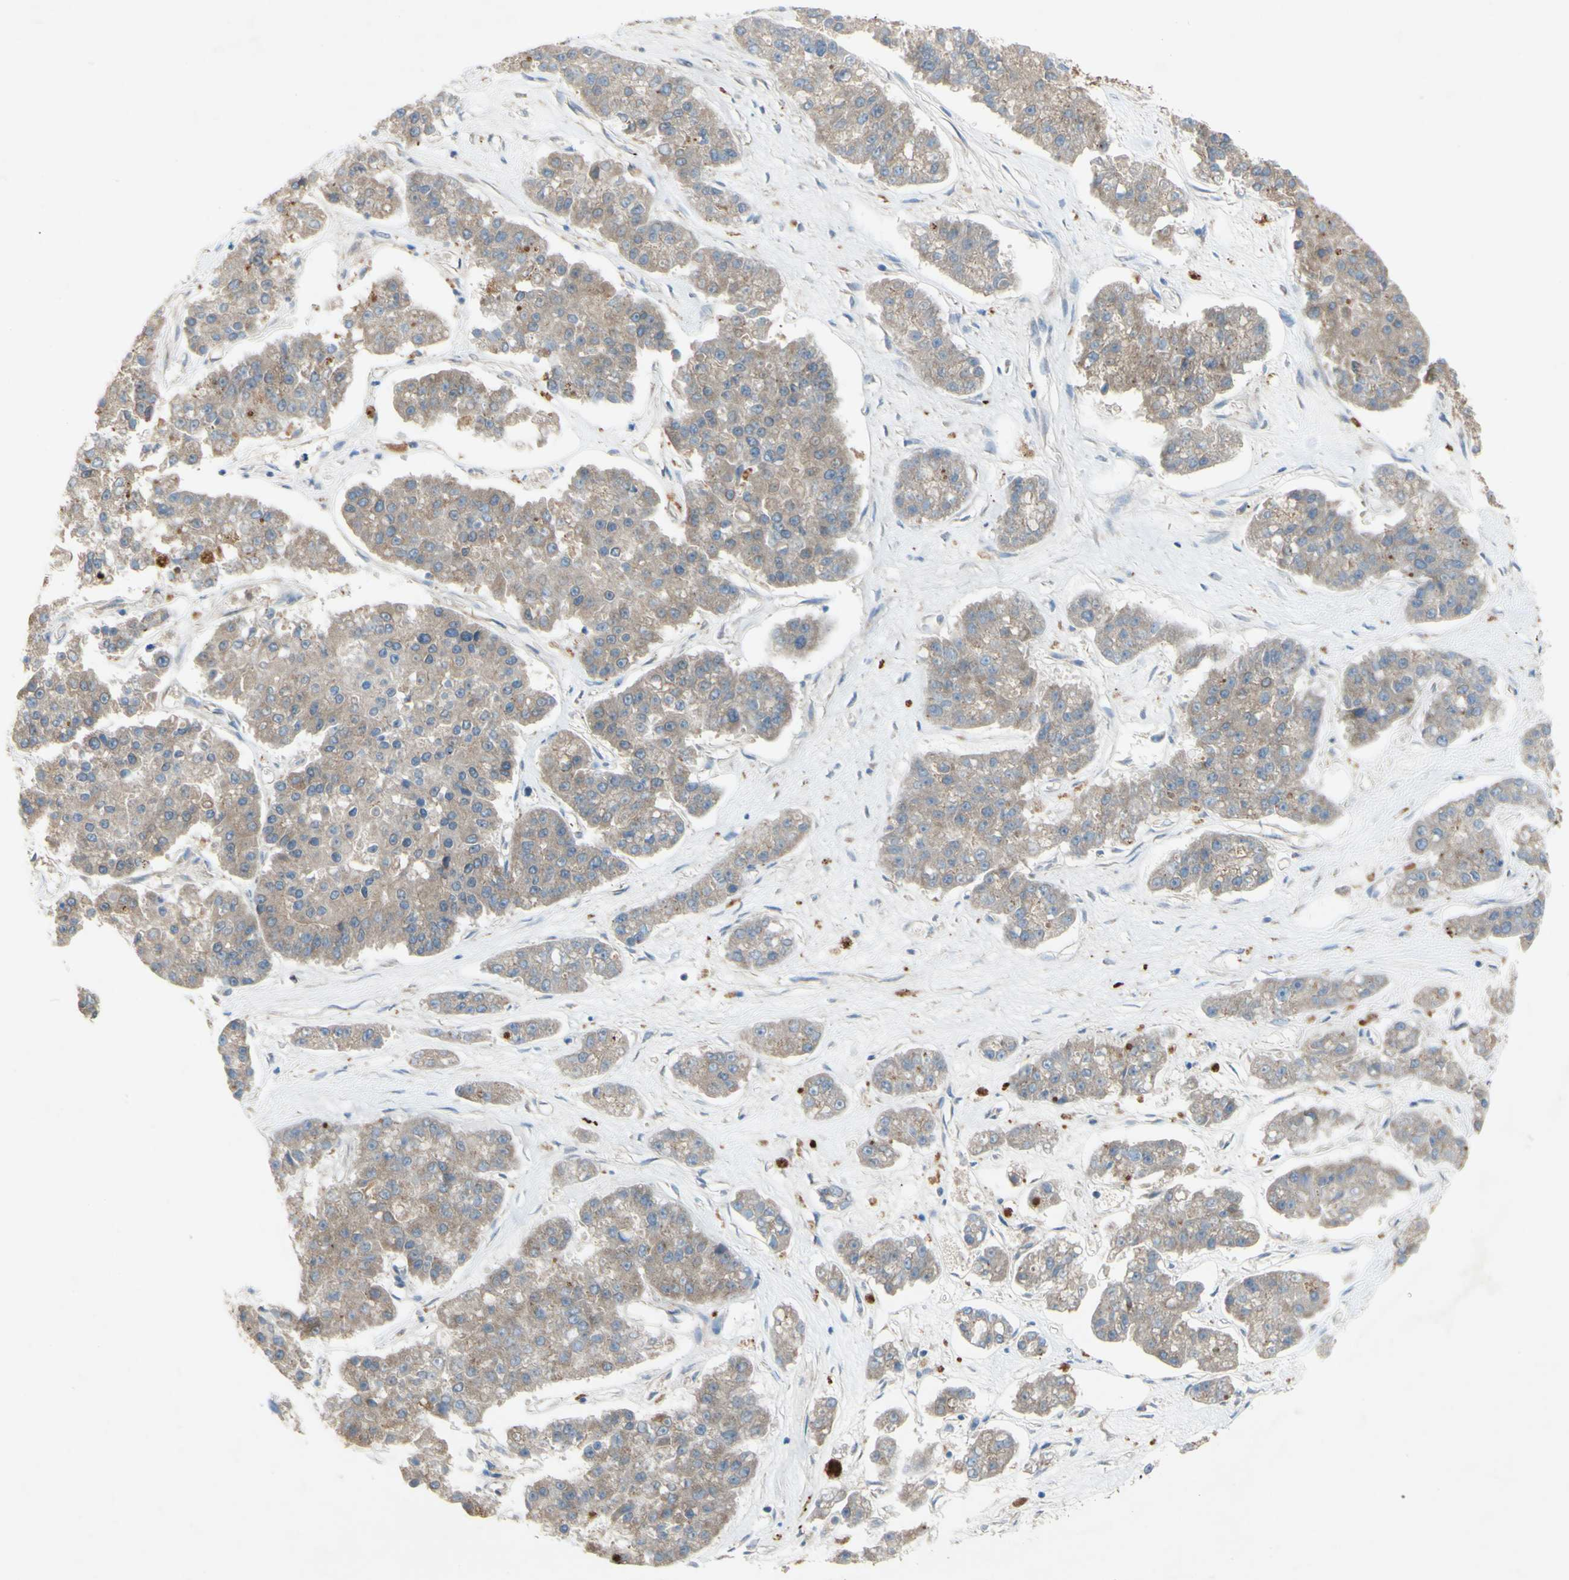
{"staining": {"intensity": "weak", "quantity": ">75%", "location": "cytoplasmic/membranous"}, "tissue": "pancreatic cancer", "cell_type": "Tumor cells", "image_type": "cancer", "snomed": [{"axis": "morphology", "description": "Adenocarcinoma, NOS"}, {"axis": "topography", "description": "Pancreas"}], "caption": "This histopathology image displays immunohistochemistry staining of adenocarcinoma (pancreatic), with low weak cytoplasmic/membranous expression in about >75% of tumor cells.", "gene": "PDGFB", "patient": {"sex": "male", "age": 50}}